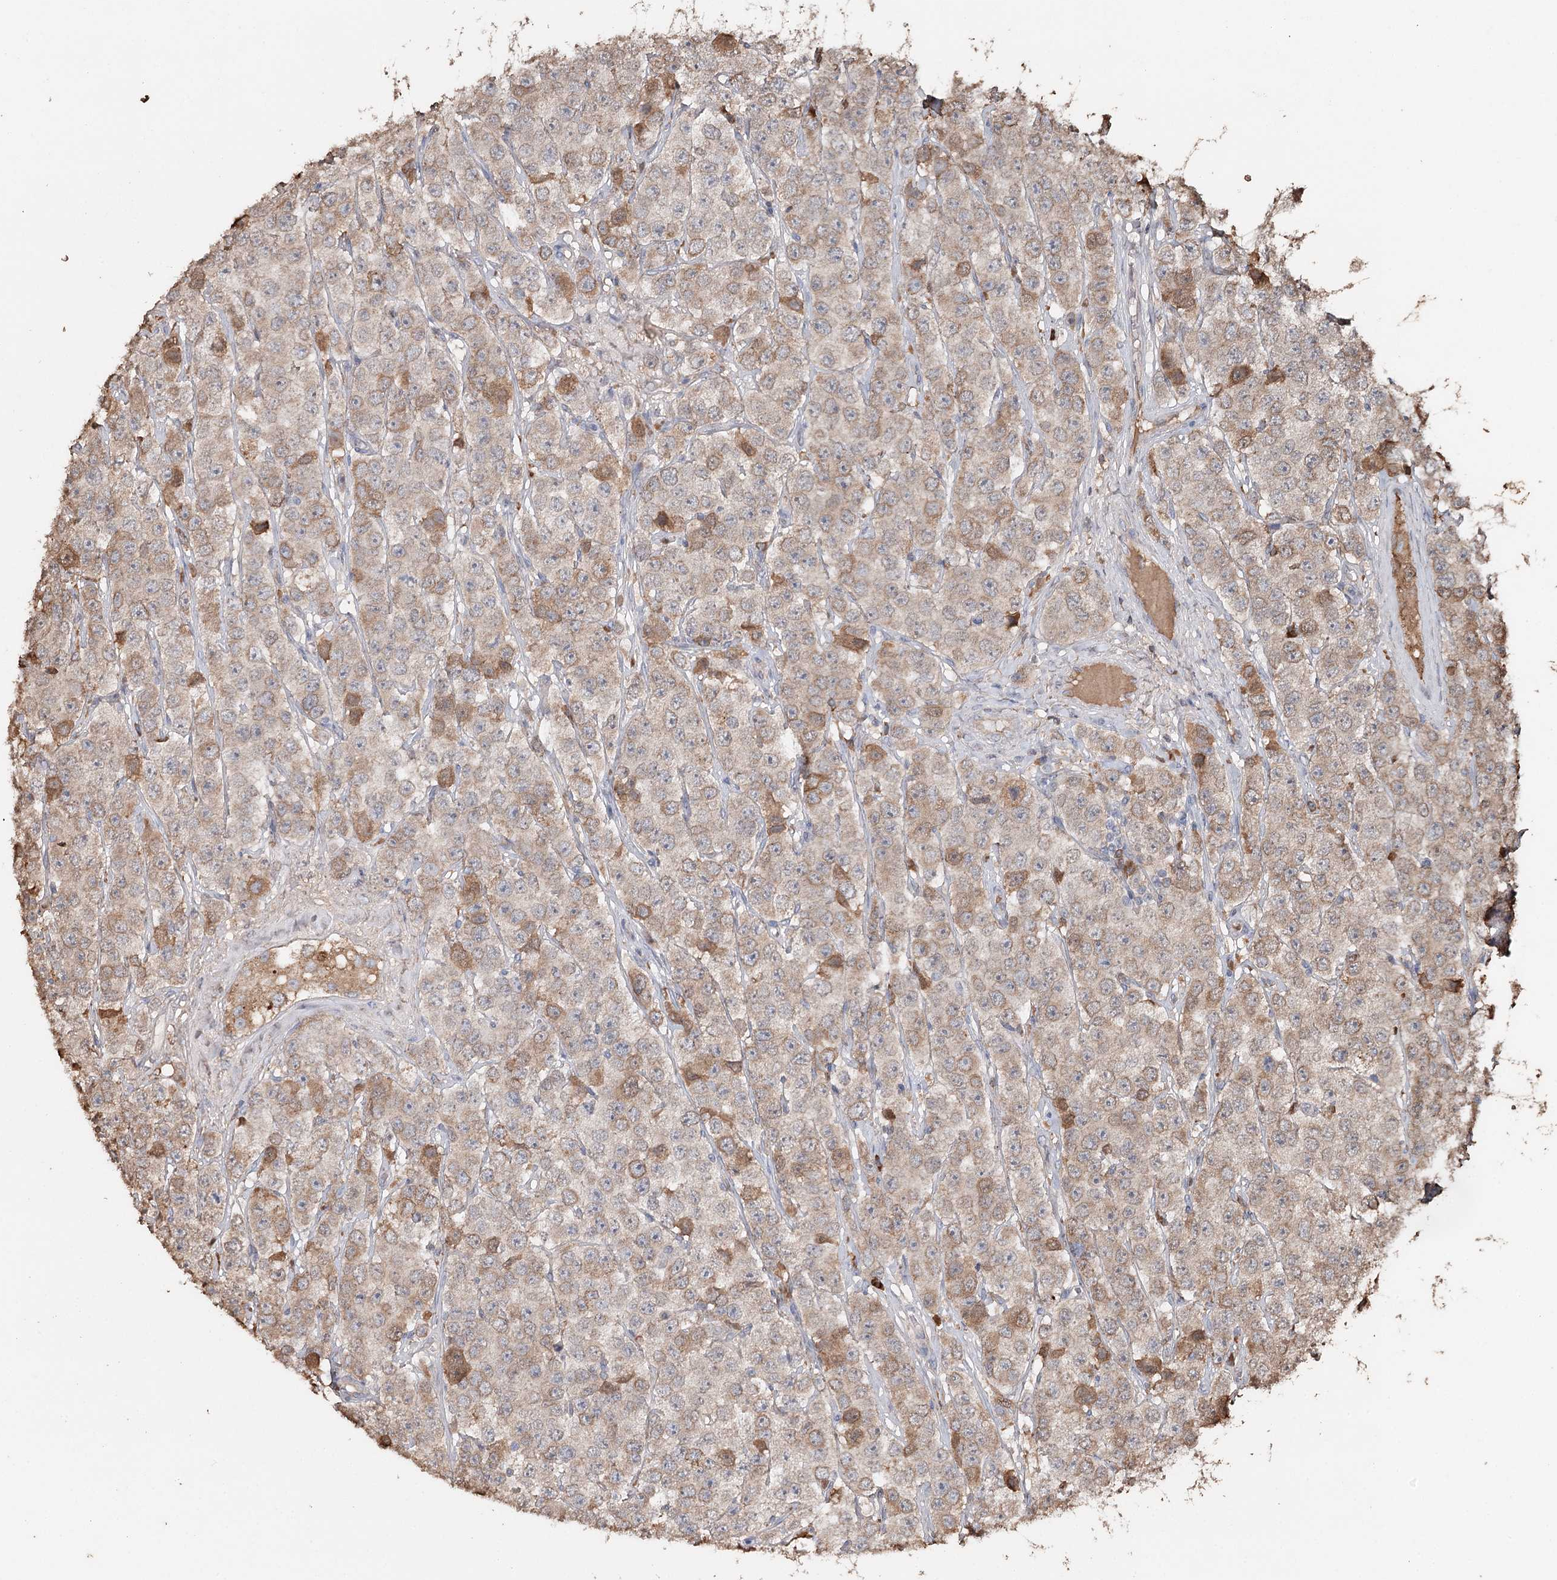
{"staining": {"intensity": "moderate", "quantity": ">75%", "location": "cytoplasmic/membranous"}, "tissue": "testis cancer", "cell_type": "Tumor cells", "image_type": "cancer", "snomed": [{"axis": "morphology", "description": "Seminoma, NOS"}, {"axis": "topography", "description": "Testis"}], "caption": "An image of testis seminoma stained for a protein exhibits moderate cytoplasmic/membranous brown staining in tumor cells.", "gene": "SYVN1", "patient": {"sex": "male", "age": 28}}